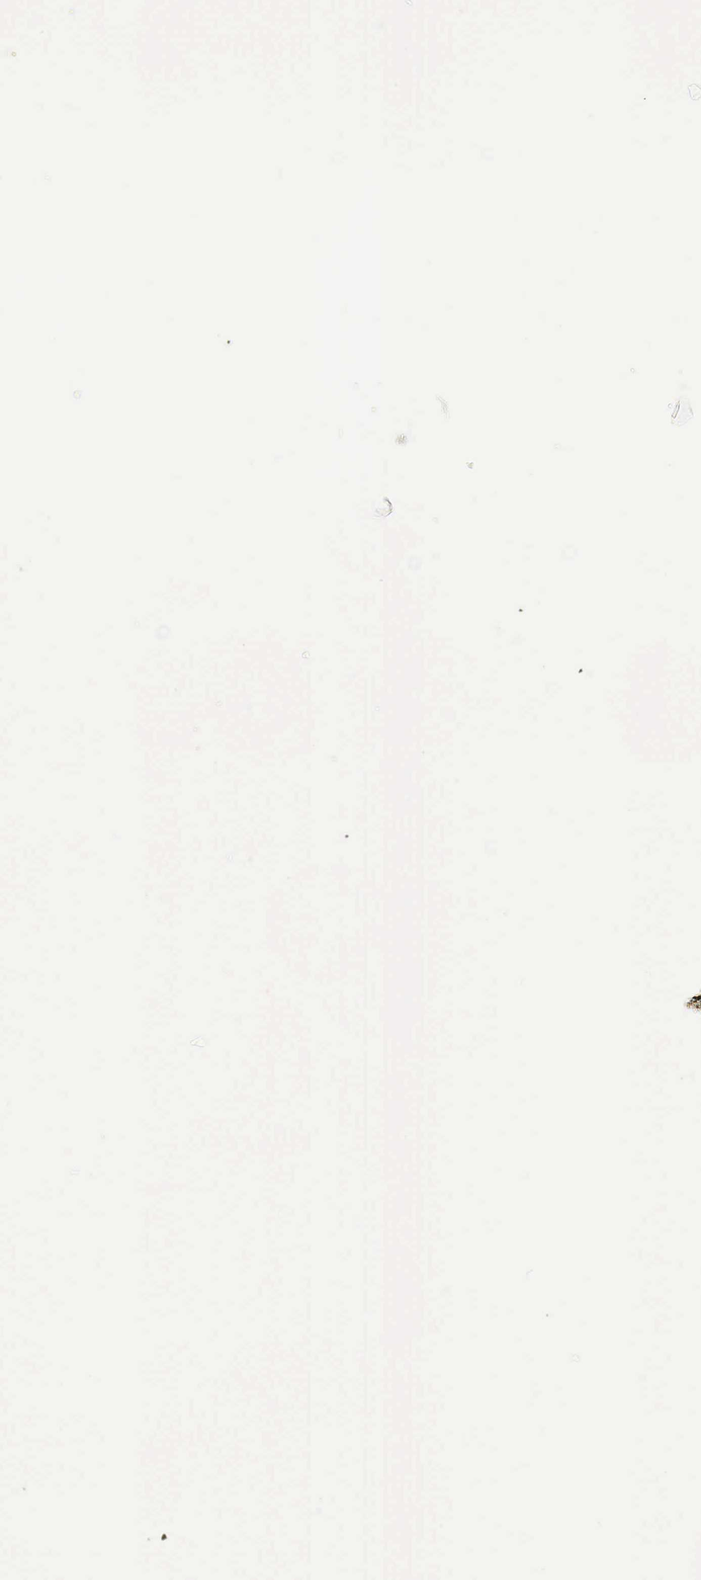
{"staining": {"intensity": "negative", "quantity": "none", "location": "none"}, "tissue": "adipose tissue", "cell_type": "Adipocytes", "image_type": "normal", "snomed": [{"axis": "morphology", "description": "Normal tissue, NOS"}, {"axis": "topography", "description": "Breast"}], "caption": "Image shows no significant protein expression in adipocytes of unremarkable adipose tissue. (DAB IHC with hematoxylin counter stain).", "gene": "TP63", "patient": {"sex": "female", "age": 44}}